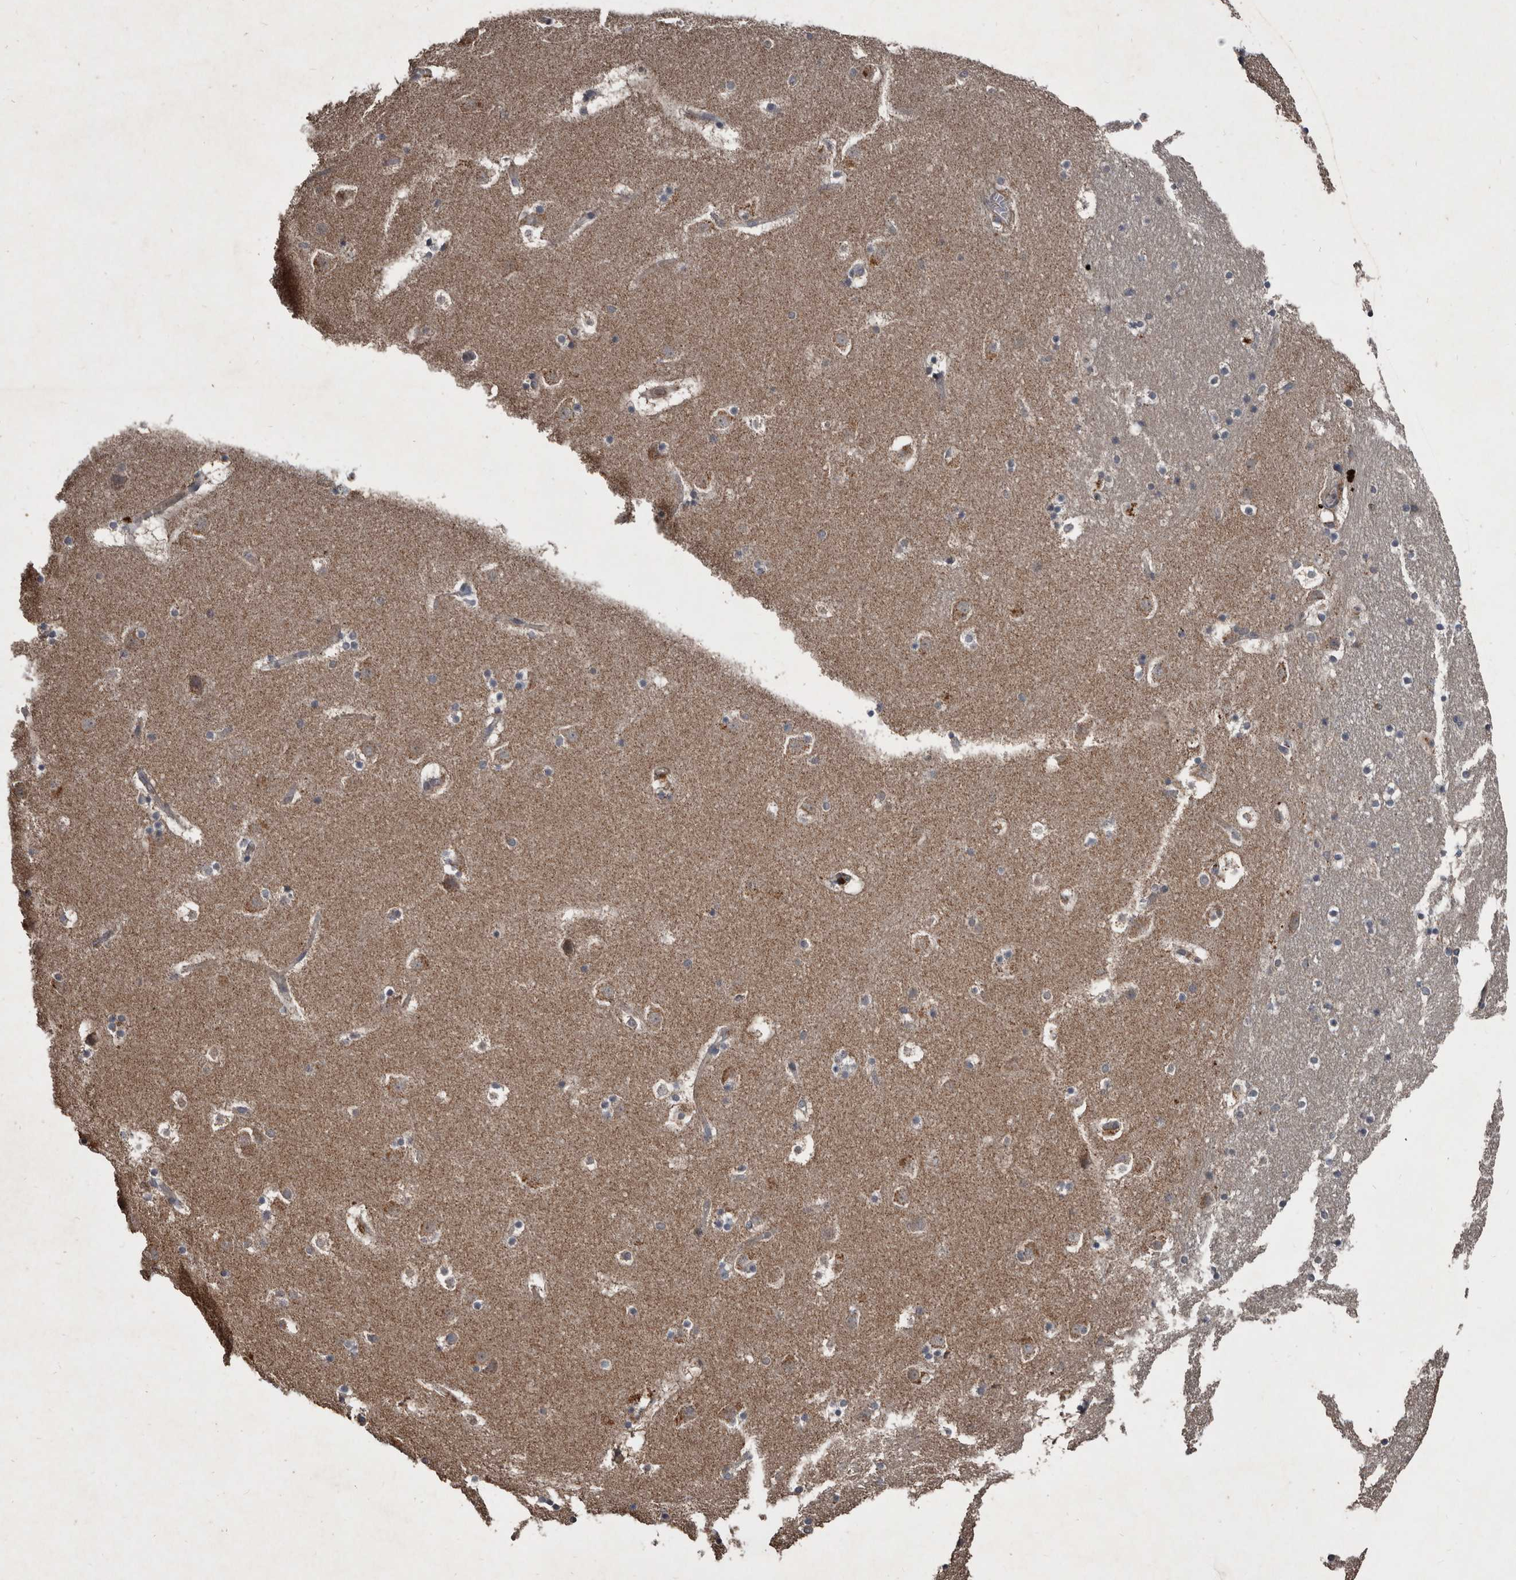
{"staining": {"intensity": "weak", "quantity": "<25%", "location": "cytoplasmic/membranous"}, "tissue": "caudate", "cell_type": "Glial cells", "image_type": "normal", "snomed": [{"axis": "morphology", "description": "Normal tissue, NOS"}, {"axis": "topography", "description": "Lateral ventricle wall"}], "caption": "A high-resolution photomicrograph shows immunohistochemistry (IHC) staining of normal caudate, which exhibits no significant positivity in glial cells.", "gene": "GREB1", "patient": {"sex": "male", "age": 45}}